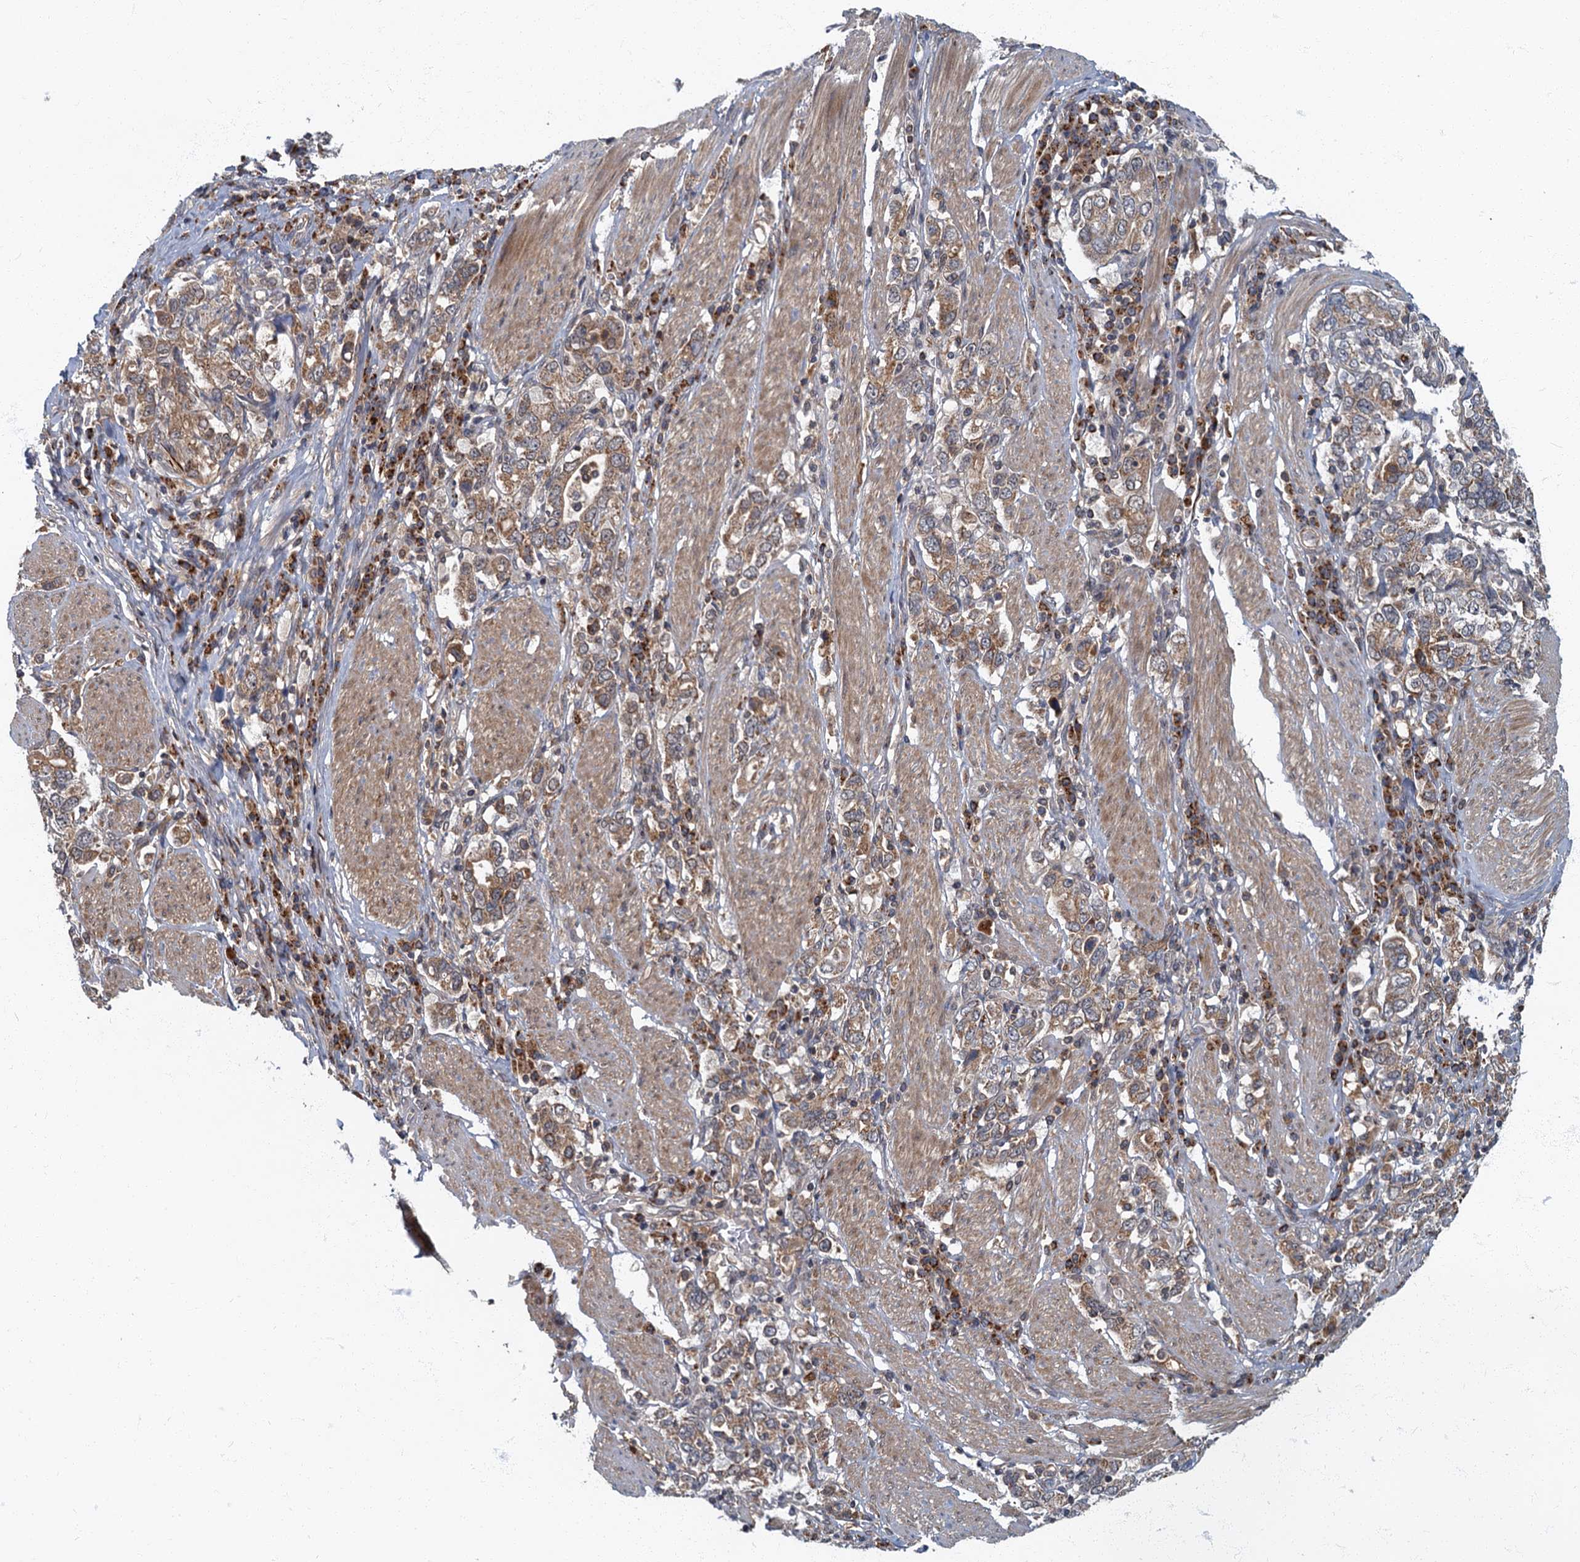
{"staining": {"intensity": "moderate", "quantity": ">75%", "location": "cytoplasmic/membranous"}, "tissue": "stomach cancer", "cell_type": "Tumor cells", "image_type": "cancer", "snomed": [{"axis": "morphology", "description": "Adenocarcinoma, NOS"}, {"axis": "topography", "description": "Stomach, upper"}], "caption": "Immunohistochemical staining of stomach adenocarcinoma reveals moderate cytoplasmic/membranous protein staining in approximately >75% of tumor cells. The protein of interest is shown in brown color, while the nuclei are stained blue.", "gene": "SLC11A2", "patient": {"sex": "male", "age": 62}}